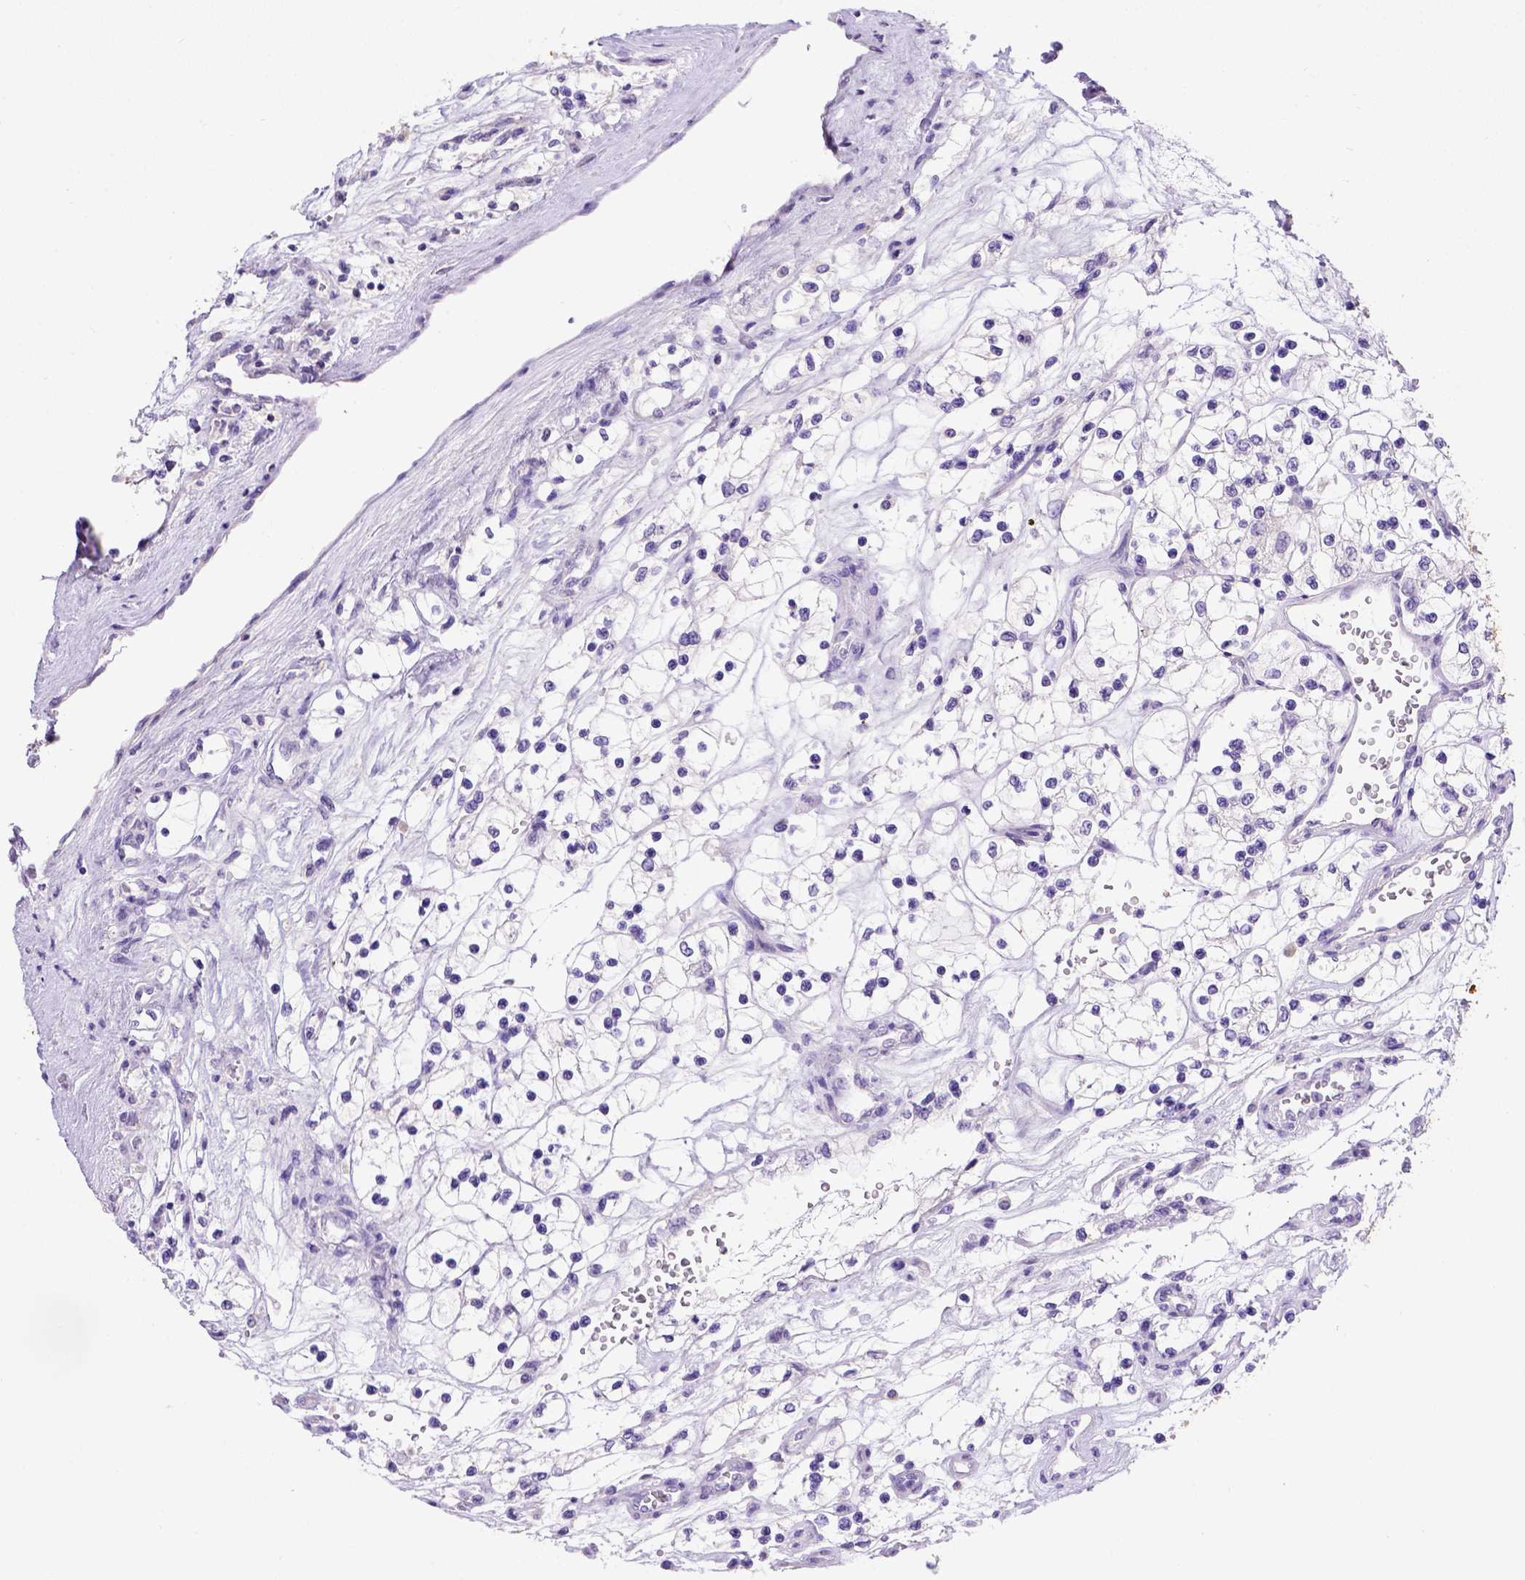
{"staining": {"intensity": "negative", "quantity": "none", "location": "none"}, "tissue": "renal cancer", "cell_type": "Tumor cells", "image_type": "cancer", "snomed": [{"axis": "morphology", "description": "Adenocarcinoma, NOS"}, {"axis": "topography", "description": "Kidney"}], "caption": "This is an IHC photomicrograph of human adenocarcinoma (renal). There is no positivity in tumor cells.", "gene": "B3GAT1", "patient": {"sex": "female", "age": 69}}